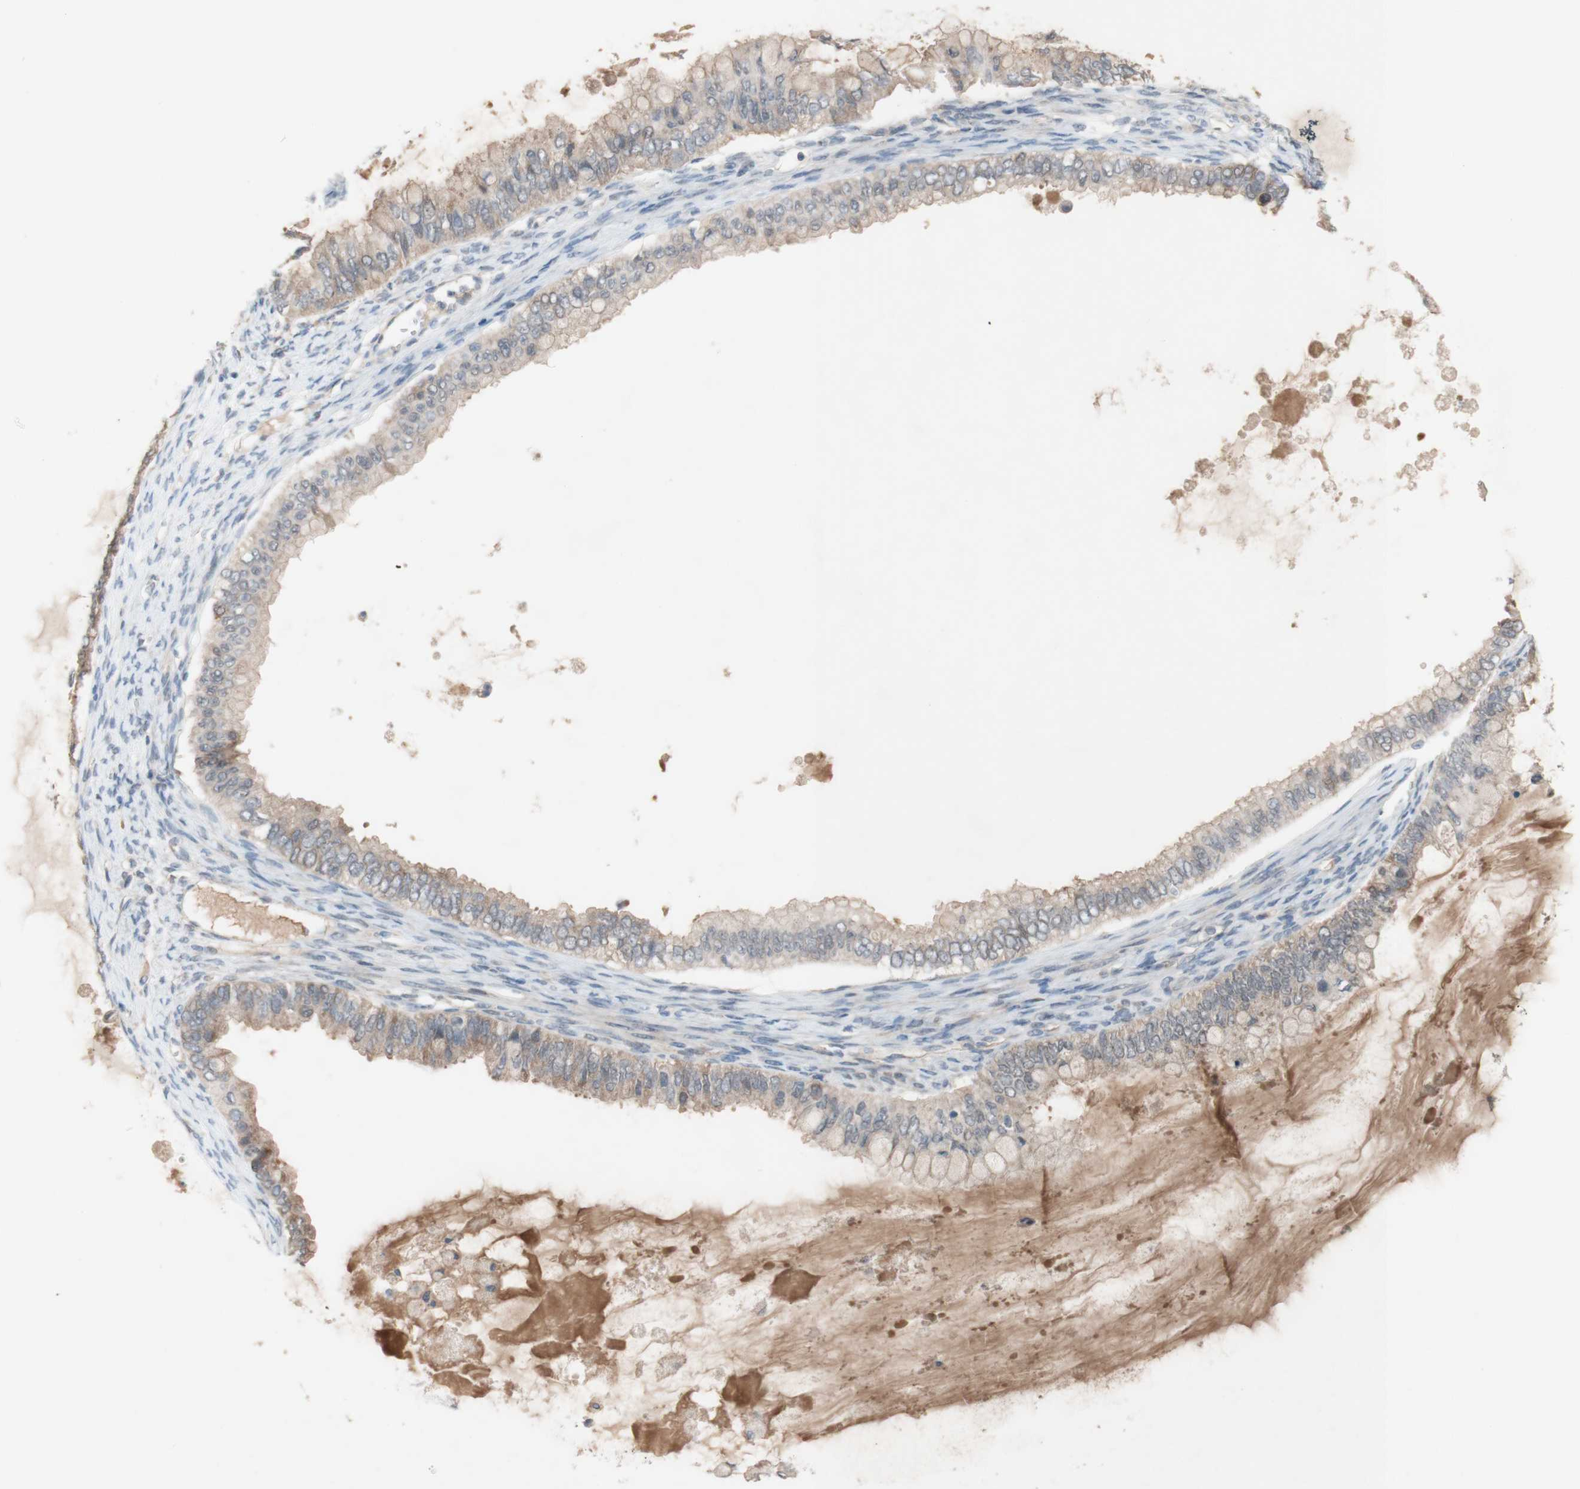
{"staining": {"intensity": "weak", "quantity": ">75%", "location": "cytoplasmic/membranous"}, "tissue": "ovarian cancer", "cell_type": "Tumor cells", "image_type": "cancer", "snomed": [{"axis": "morphology", "description": "Cystadenocarcinoma, mucinous, NOS"}, {"axis": "topography", "description": "Ovary"}], "caption": "A brown stain highlights weak cytoplasmic/membranous expression of a protein in ovarian cancer (mucinous cystadenocarcinoma) tumor cells.", "gene": "PEX2", "patient": {"sex": "female", "age": 80}}